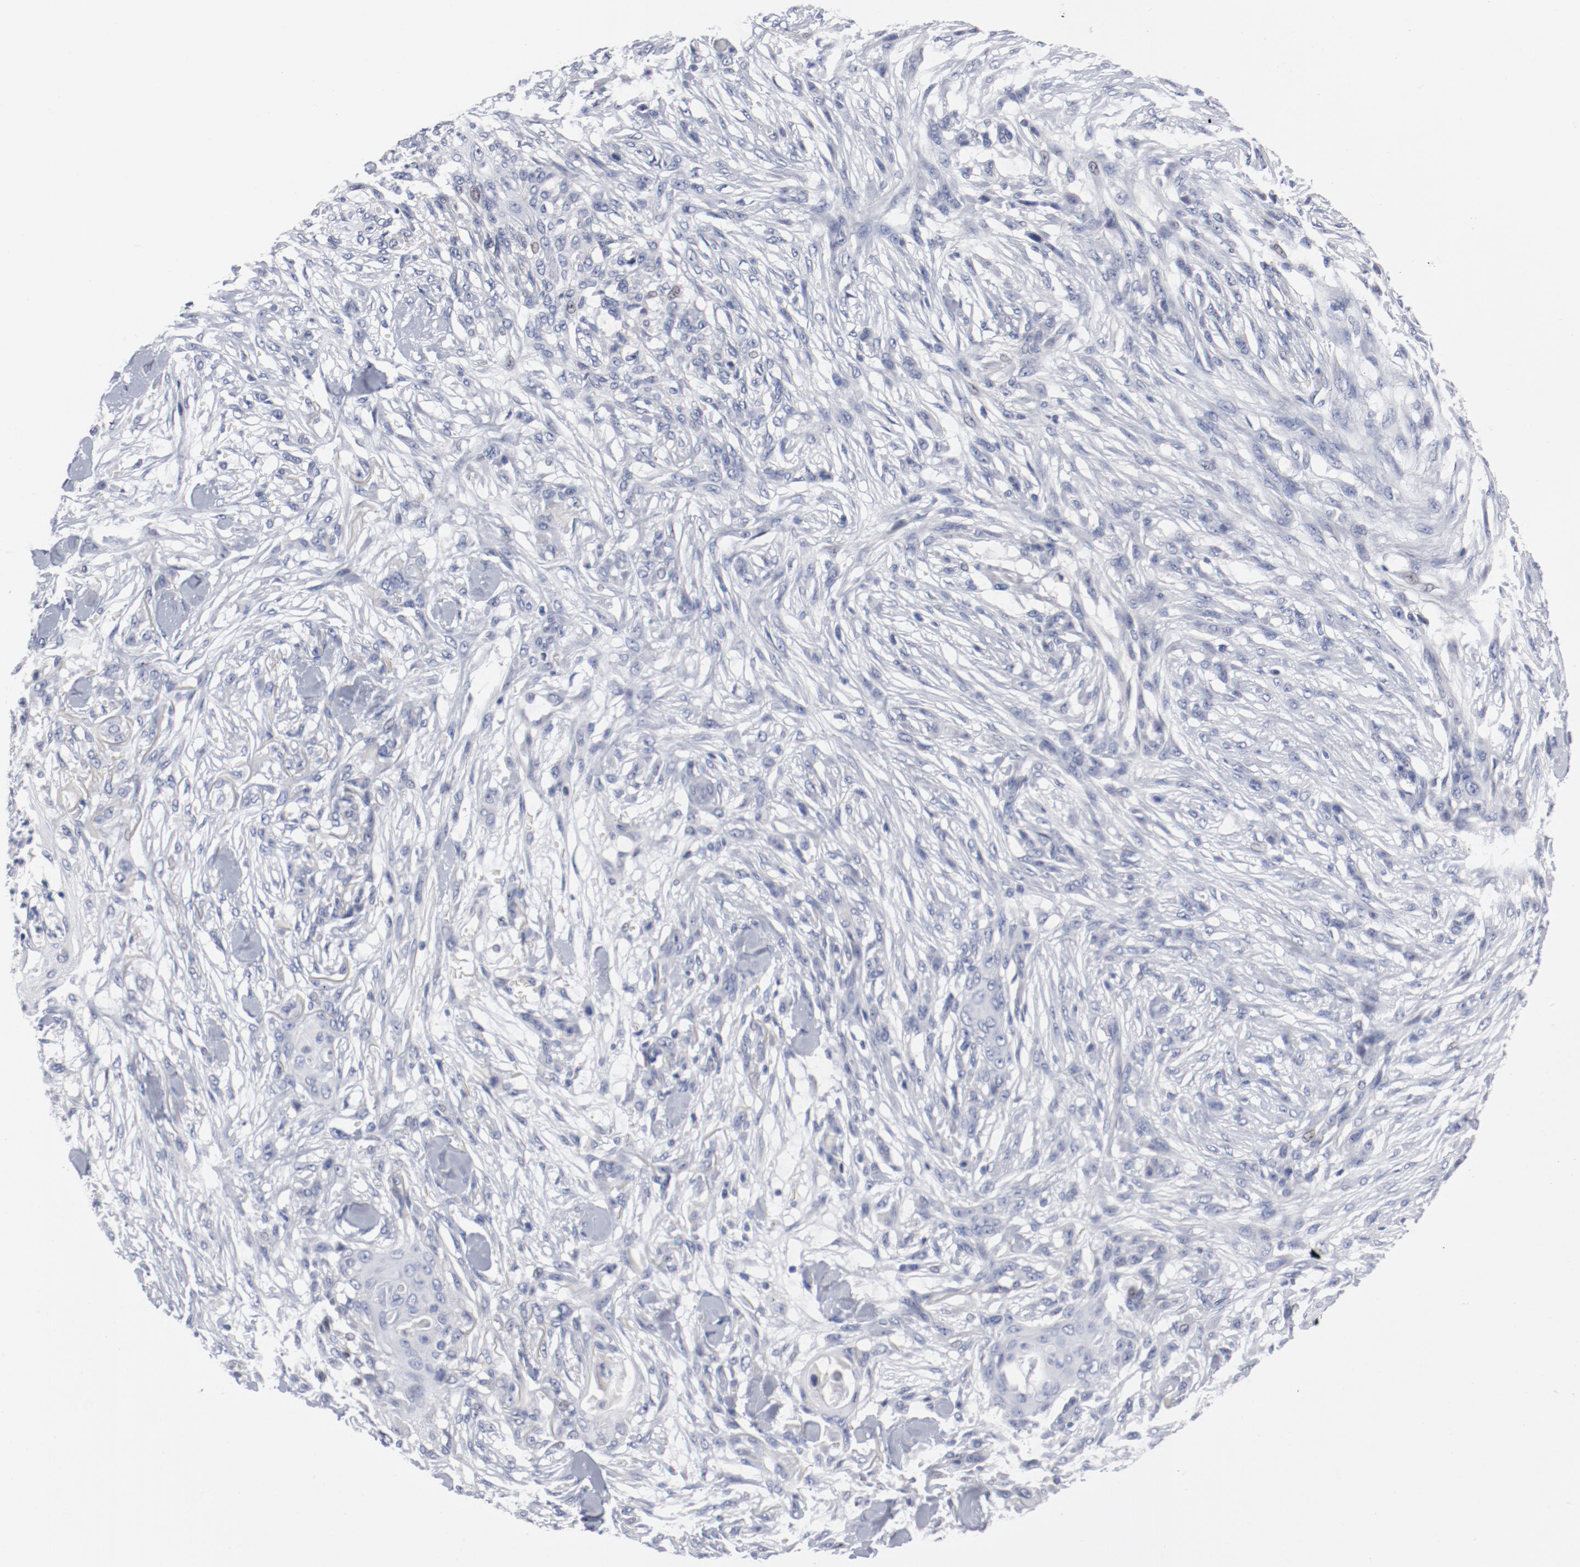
{"staining": {"intensity": "negative", "quantity": "none", "location": "none"}, "tissue": "skin cancer", "cell_type": "Tumor cells", "image_type": "cancer", "snomed": [{"axis": "morphology", "description": "Normal tissue, NOS"}, {"axis": "morphology", "description": "Squamous cell carcinoma, NOS"}, {"axis": "topography", "description": "Skin"}], "caption": "The immunohistochemistry micrograph has no significant staining in tumor cells of skin squamous cell carcinoma tissue.", "gene": "KCNK13", "patient": {"sex": "female", "age": 59}}